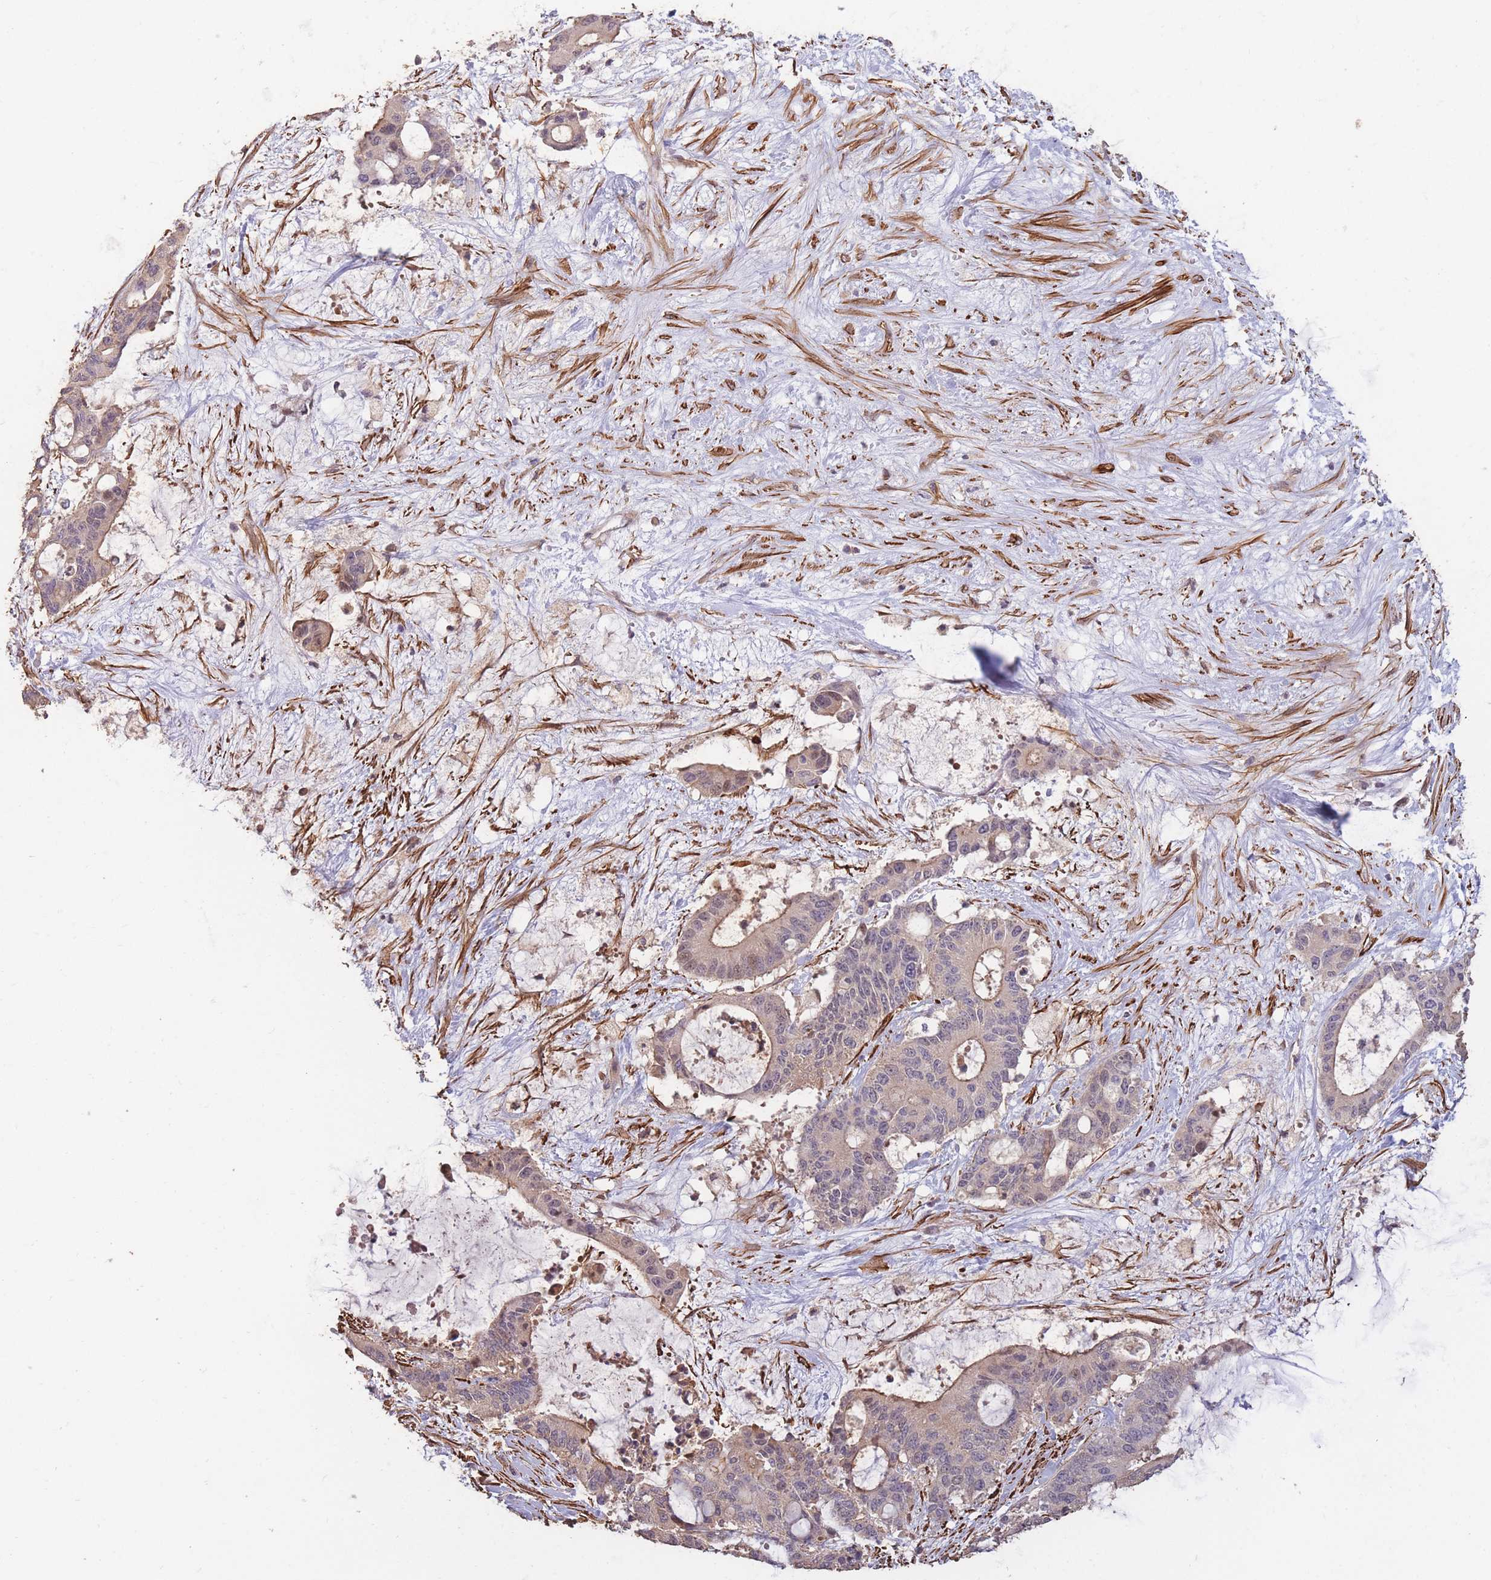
{"staining": {"intensity": "weak", "quantity": "<25%", "location": "cytoplasmic/membranous"}, "tissue": "liver cancer", "cell_type": "Tumor cells", "image_type": "cancer", "snomed": [{"axis": "morphology", "description": "Normal tissue, NOS"}, {"axis": "morphology", "description": "Cholangiocarcinoma"}, {"axis": "topography", "description": "Liver"}, {"axis": "topography", "description": "Peripheral nerve tissue"}], "caption": "IHC photomicrograph of human liver cancer stained for a protein (brown), which exhibits no positivity in tumor cells.", "gene": "NLRC4", "patient": {"sex": "female", "age": 73}}